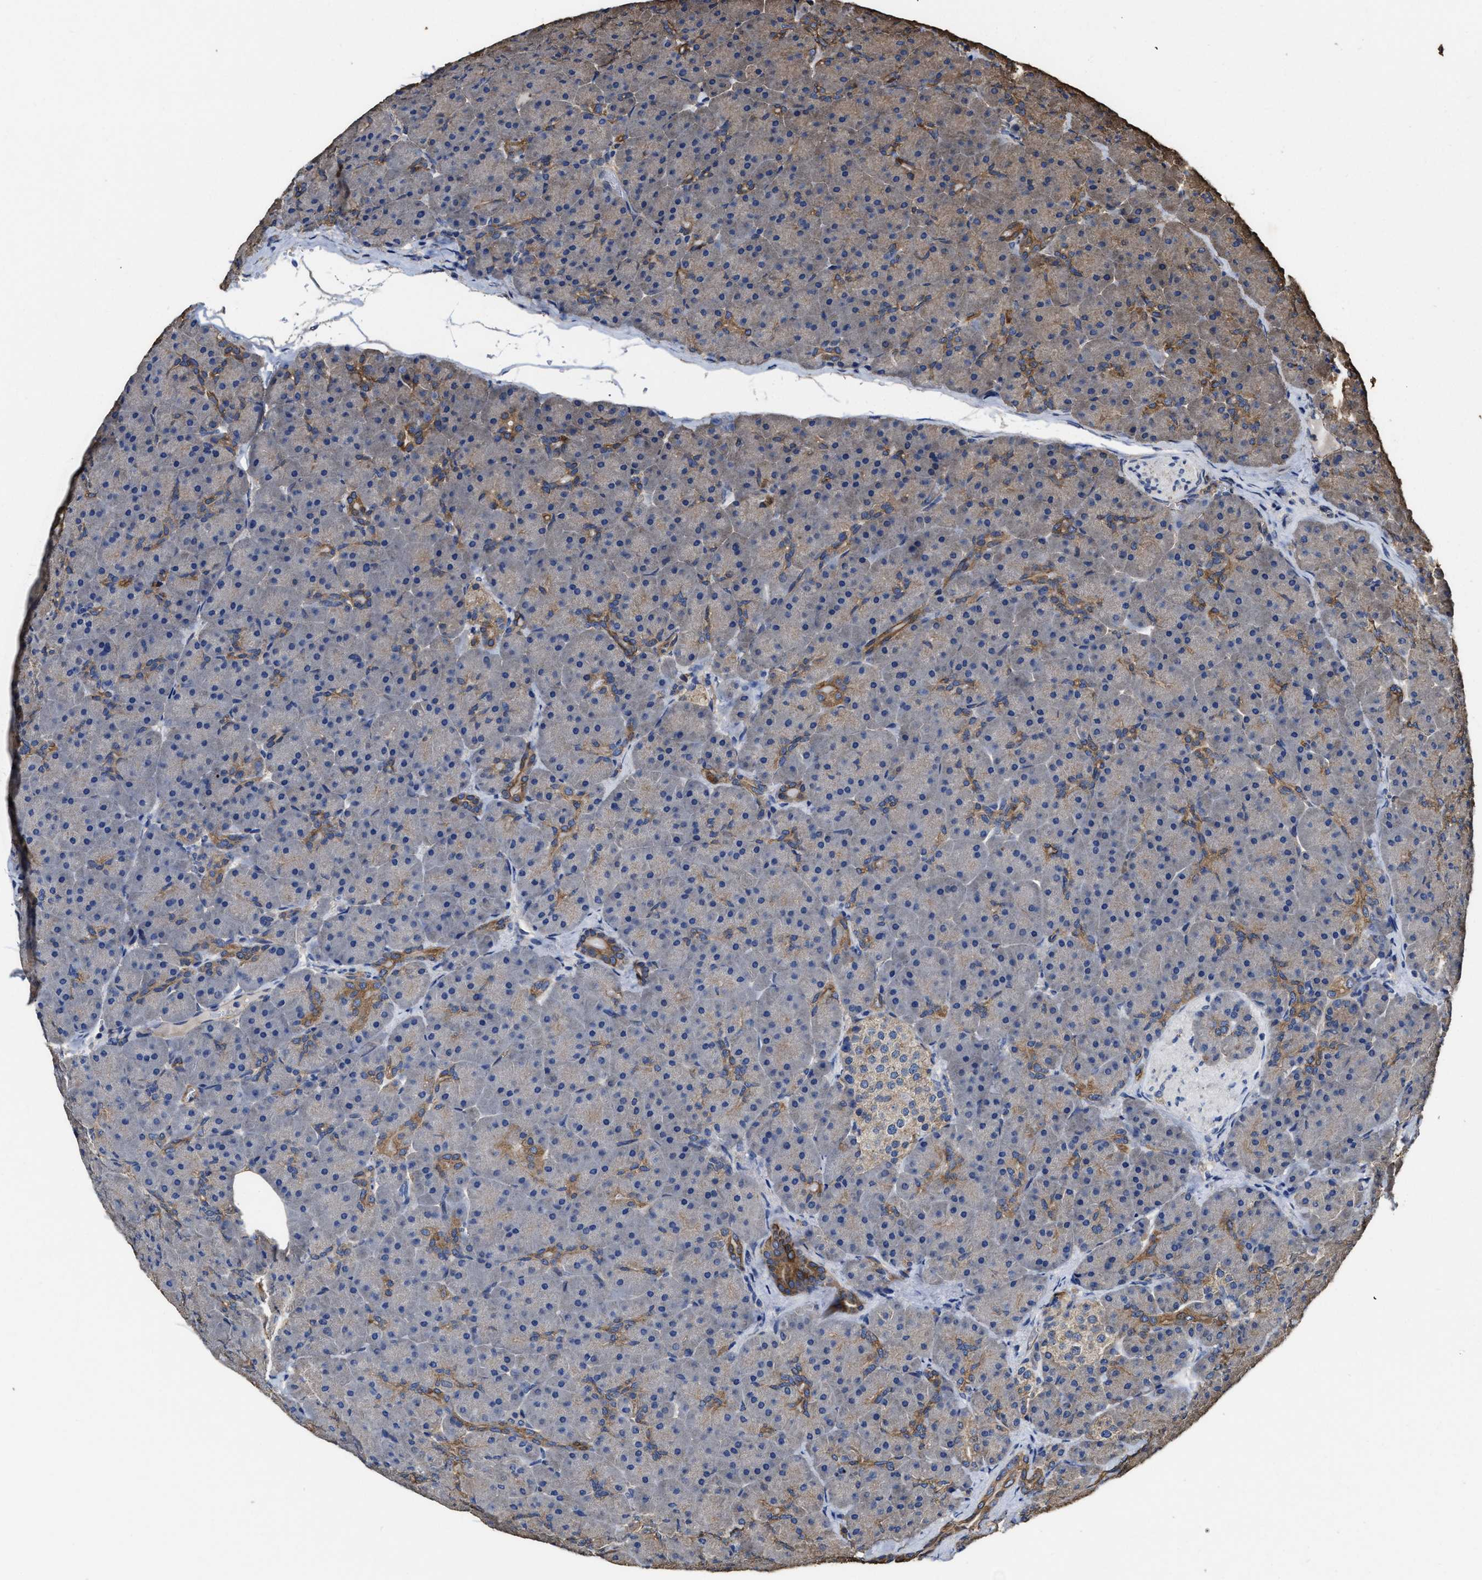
{"staining": {"intensity": "moderate", "quantity": "<25%", "location": "cytoplasmic/membranous"}, "tissue": "pancreas", "cell_type": "Exocrine glandular cells", "image_type": "normal", "snomed": [{"axis": "morphology", "description": "Normal tissue, NOS"}, {"axis": "topography", "description": "Pancreas"}], "caption": "Immunohistochemical staining of unremarkable human pancreas demonstrates low levels of moderate cytoplasmic/membranous expression in about <25% of exocrine glandular cells.", "gene": "SFXN4", "patient": {"sex": "male", "age": 66}}